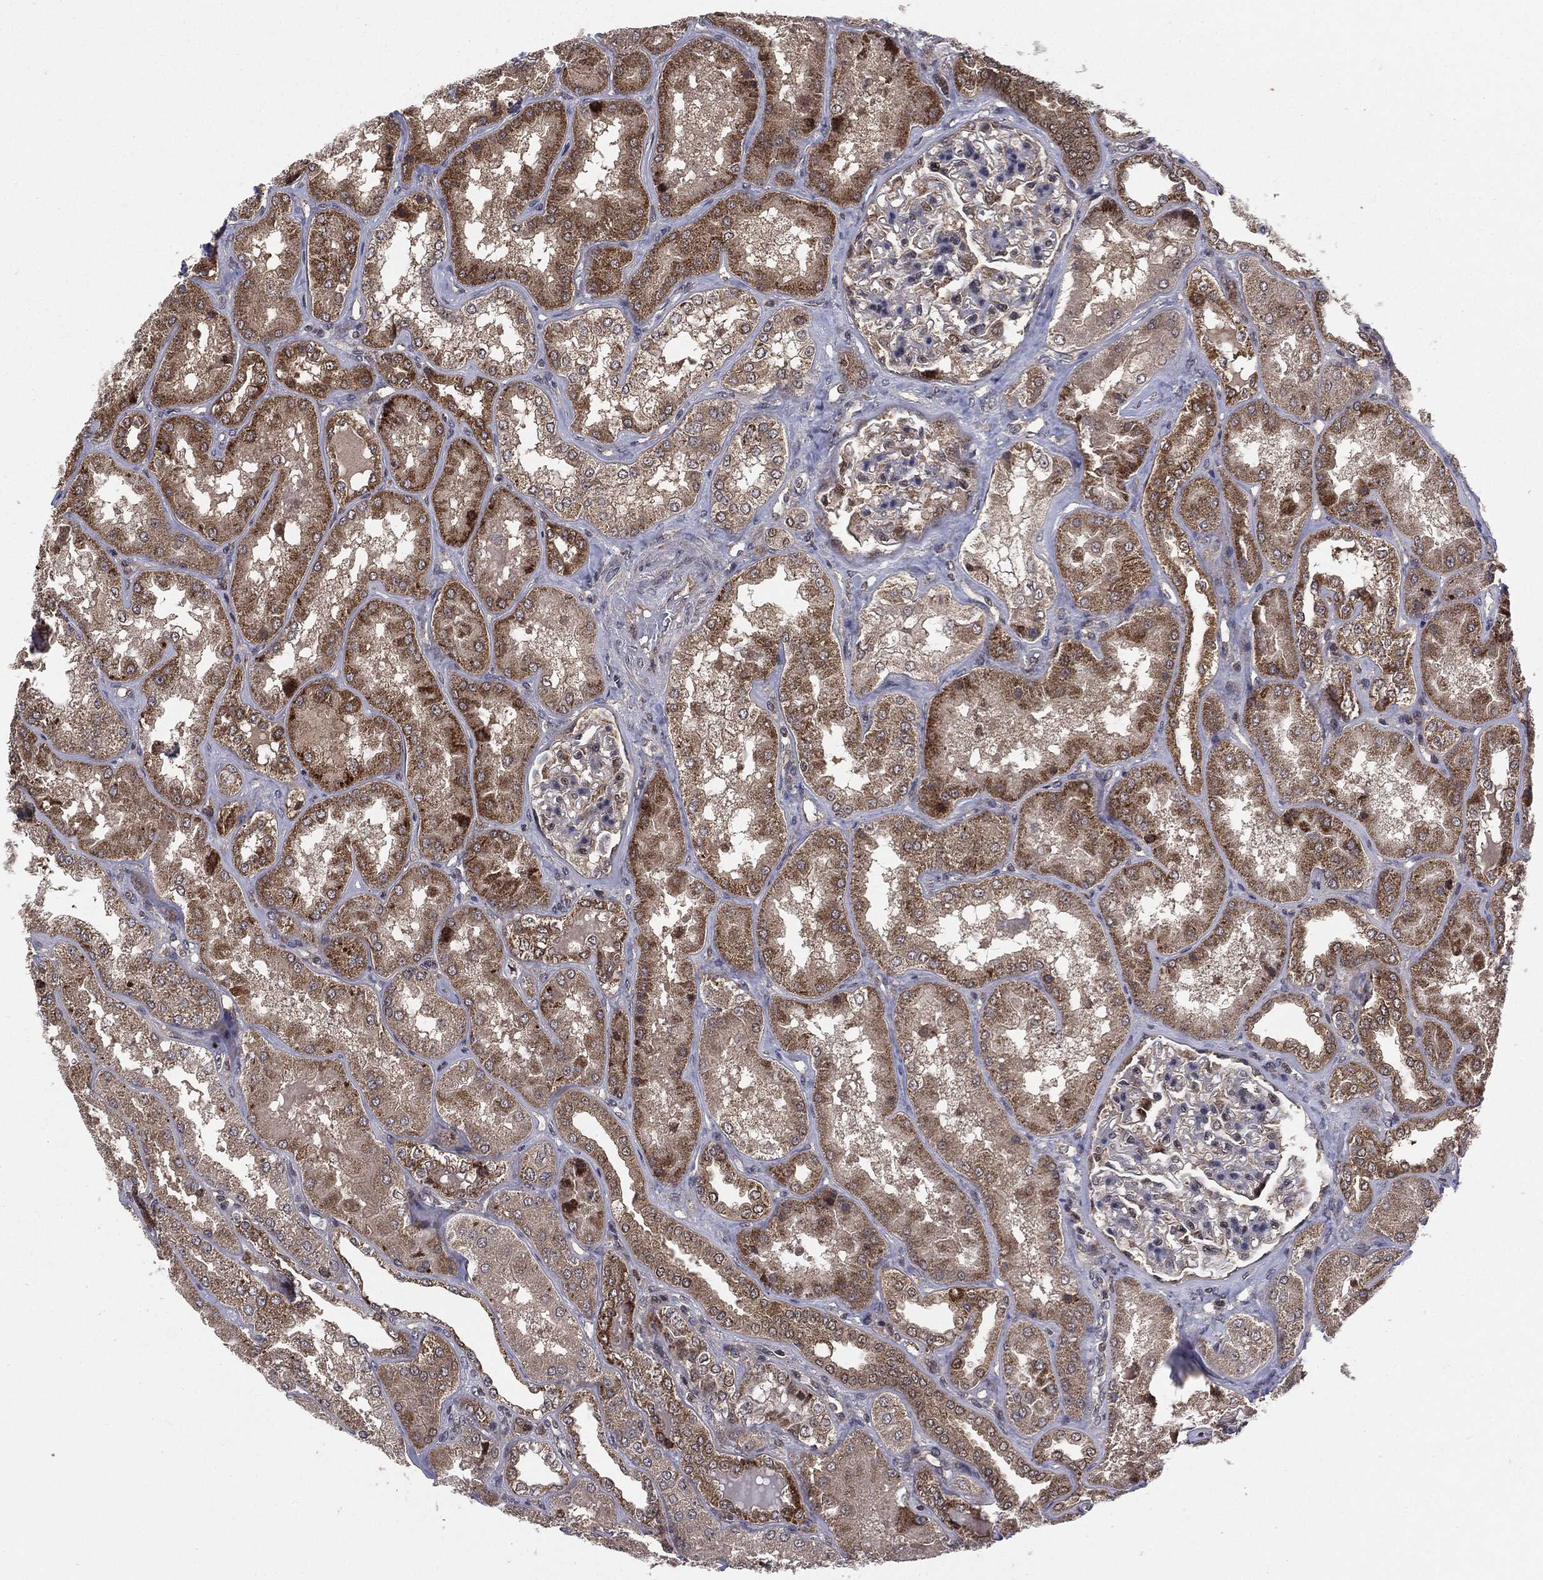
{"staining": {"intensity": "negative", "quantity": "none", "location": "none"}, "tissue": "kidney", "cell_type": "Cells in glomeruli", "image_type": "normal", "snomed": [{"axis": "morphology", "description": "Normal tissue, NOS"}, {"axis": "topography", "description": "Kidney"}], "caption": "Cells in glomeruli show no significant protein positivity in normal kidney.", "gene": "PTPA", "patient": {"sex": "female", "age": 56}}